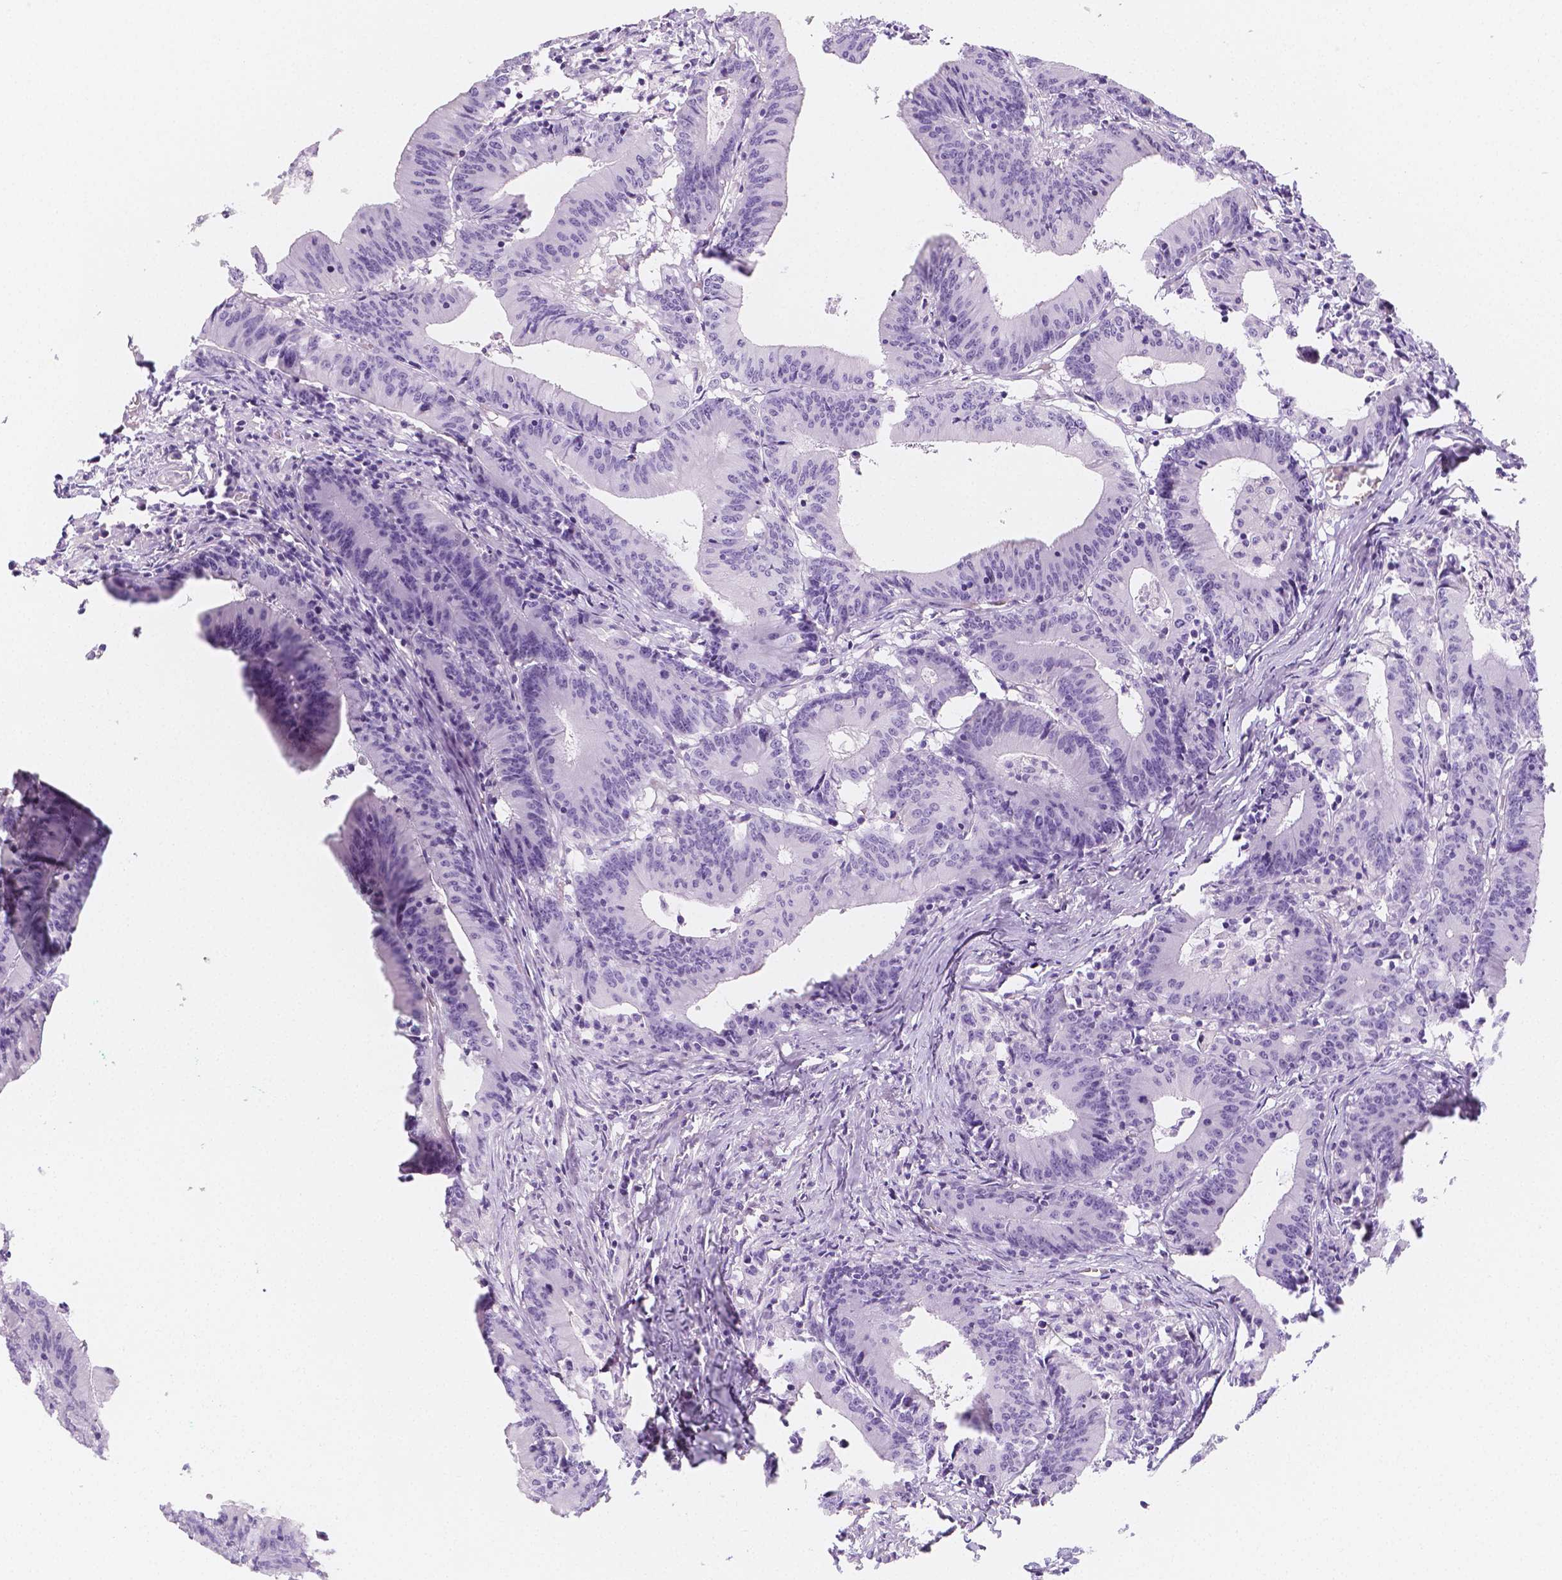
{"staining": {"intensity": "negative", "quantity": "none", "location": "none"}, "tissue": "colorectal cancer", "cell_type": "Tumor cells", "image_type": "cancer", "snomed": [{"axis": "morphology", "description": "Adenocarcinoma, NOS"}, {"axis": "topography", "description": "Colon"}], "caption": "Tumor cells show no significant positivity in colorectal adenocarcinoma.", "gene": "MAP1A", "patient": {"sex": "female", "age": 78}}